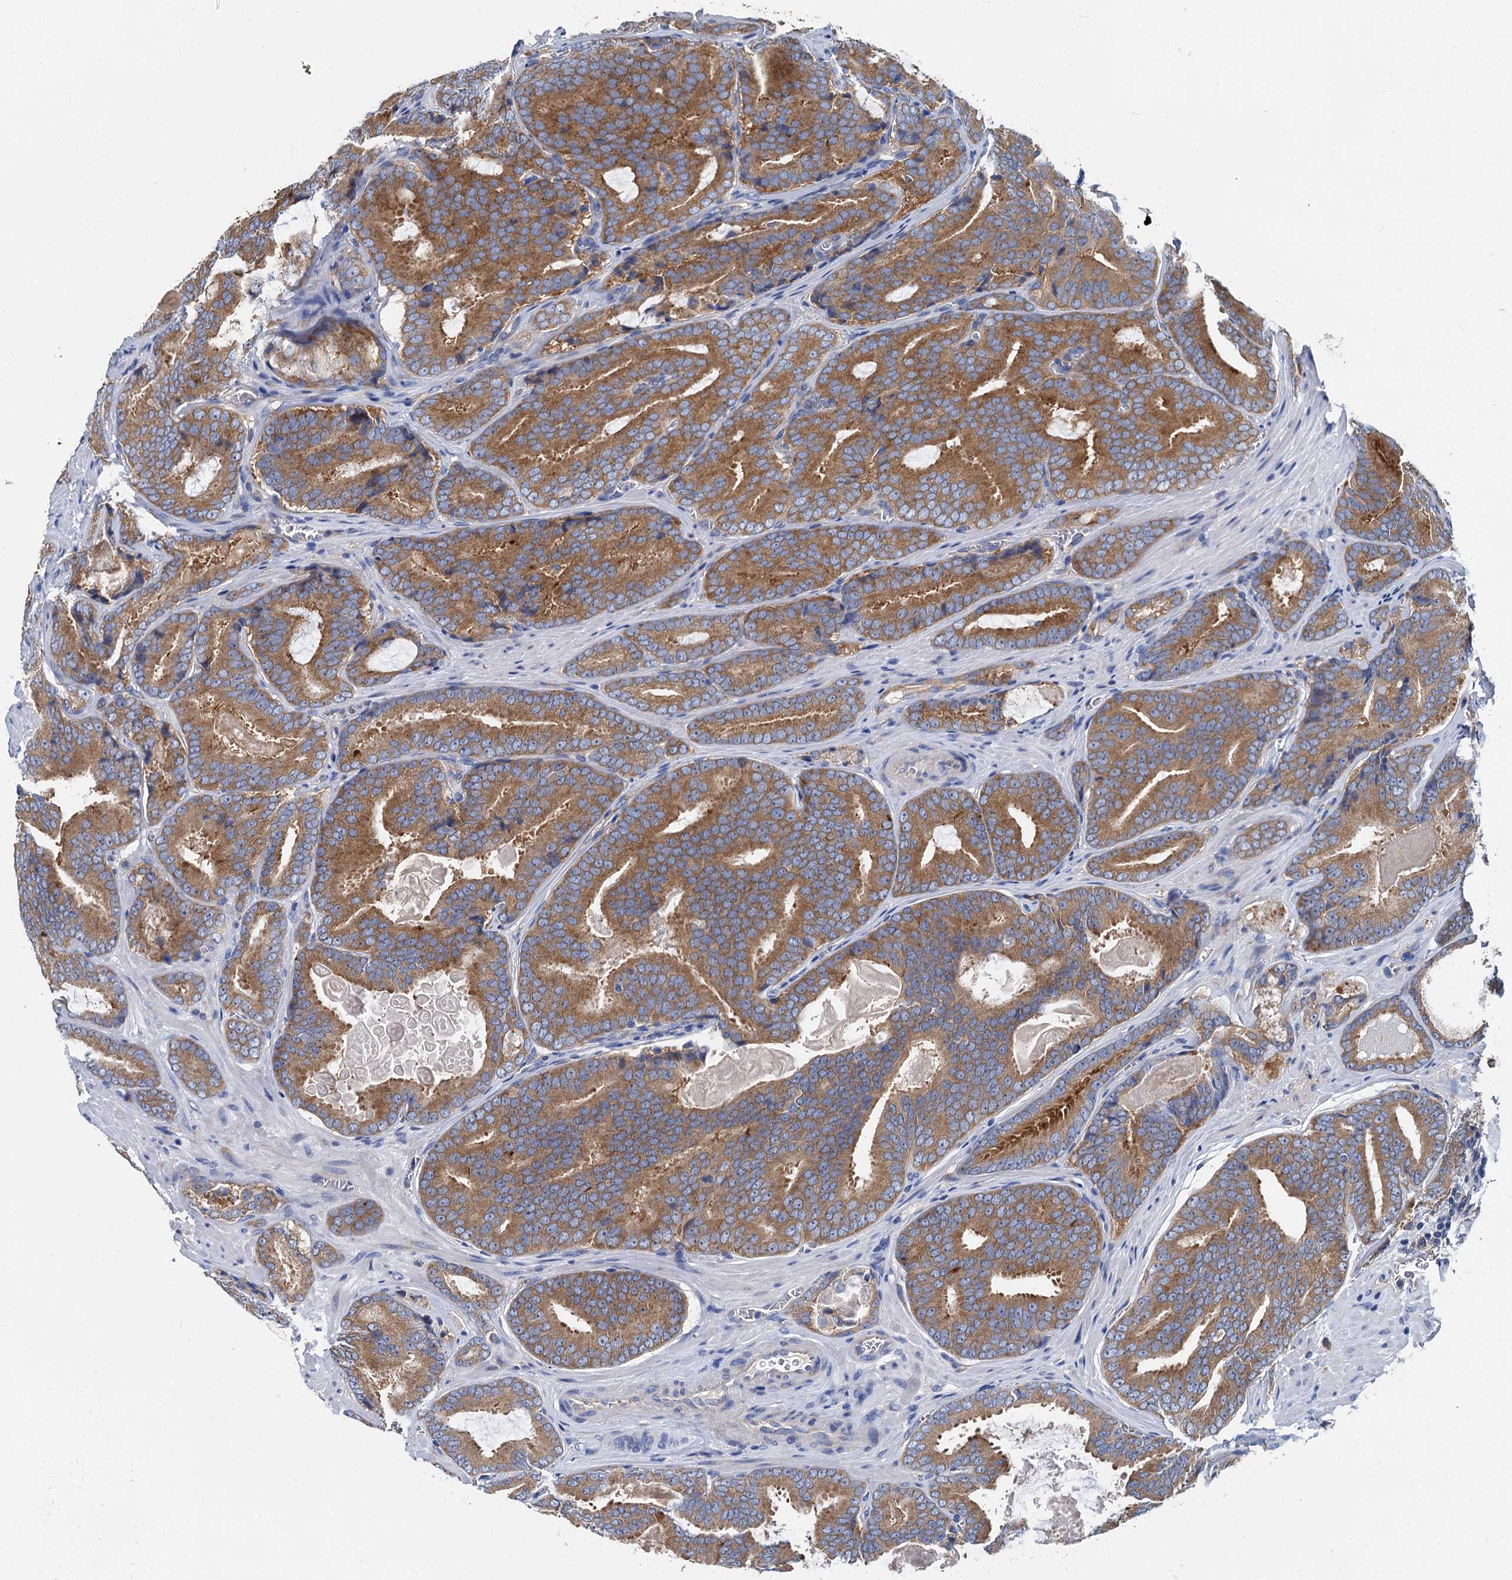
{"staining": {"intensity": "moderate", "quantity": ">75%", "location": "cytoplasmic/membranous"}, "tissue": "prostate cancer", "cell_type": "Tumor cells", "image_type": "cancer", "snomed": [{"axis": "morphology", "description": "Adenocarcinoma, High grade"}, {"axis": "topography", "description": "Prostate"}], "caption": "A histopathology image of prostate cancer stained for a protein shows moderate cytoplasmic/membranous brown staining in tumor cells.", "gene": "QARS1", "patient": {"sex": "male", "age": 66}}